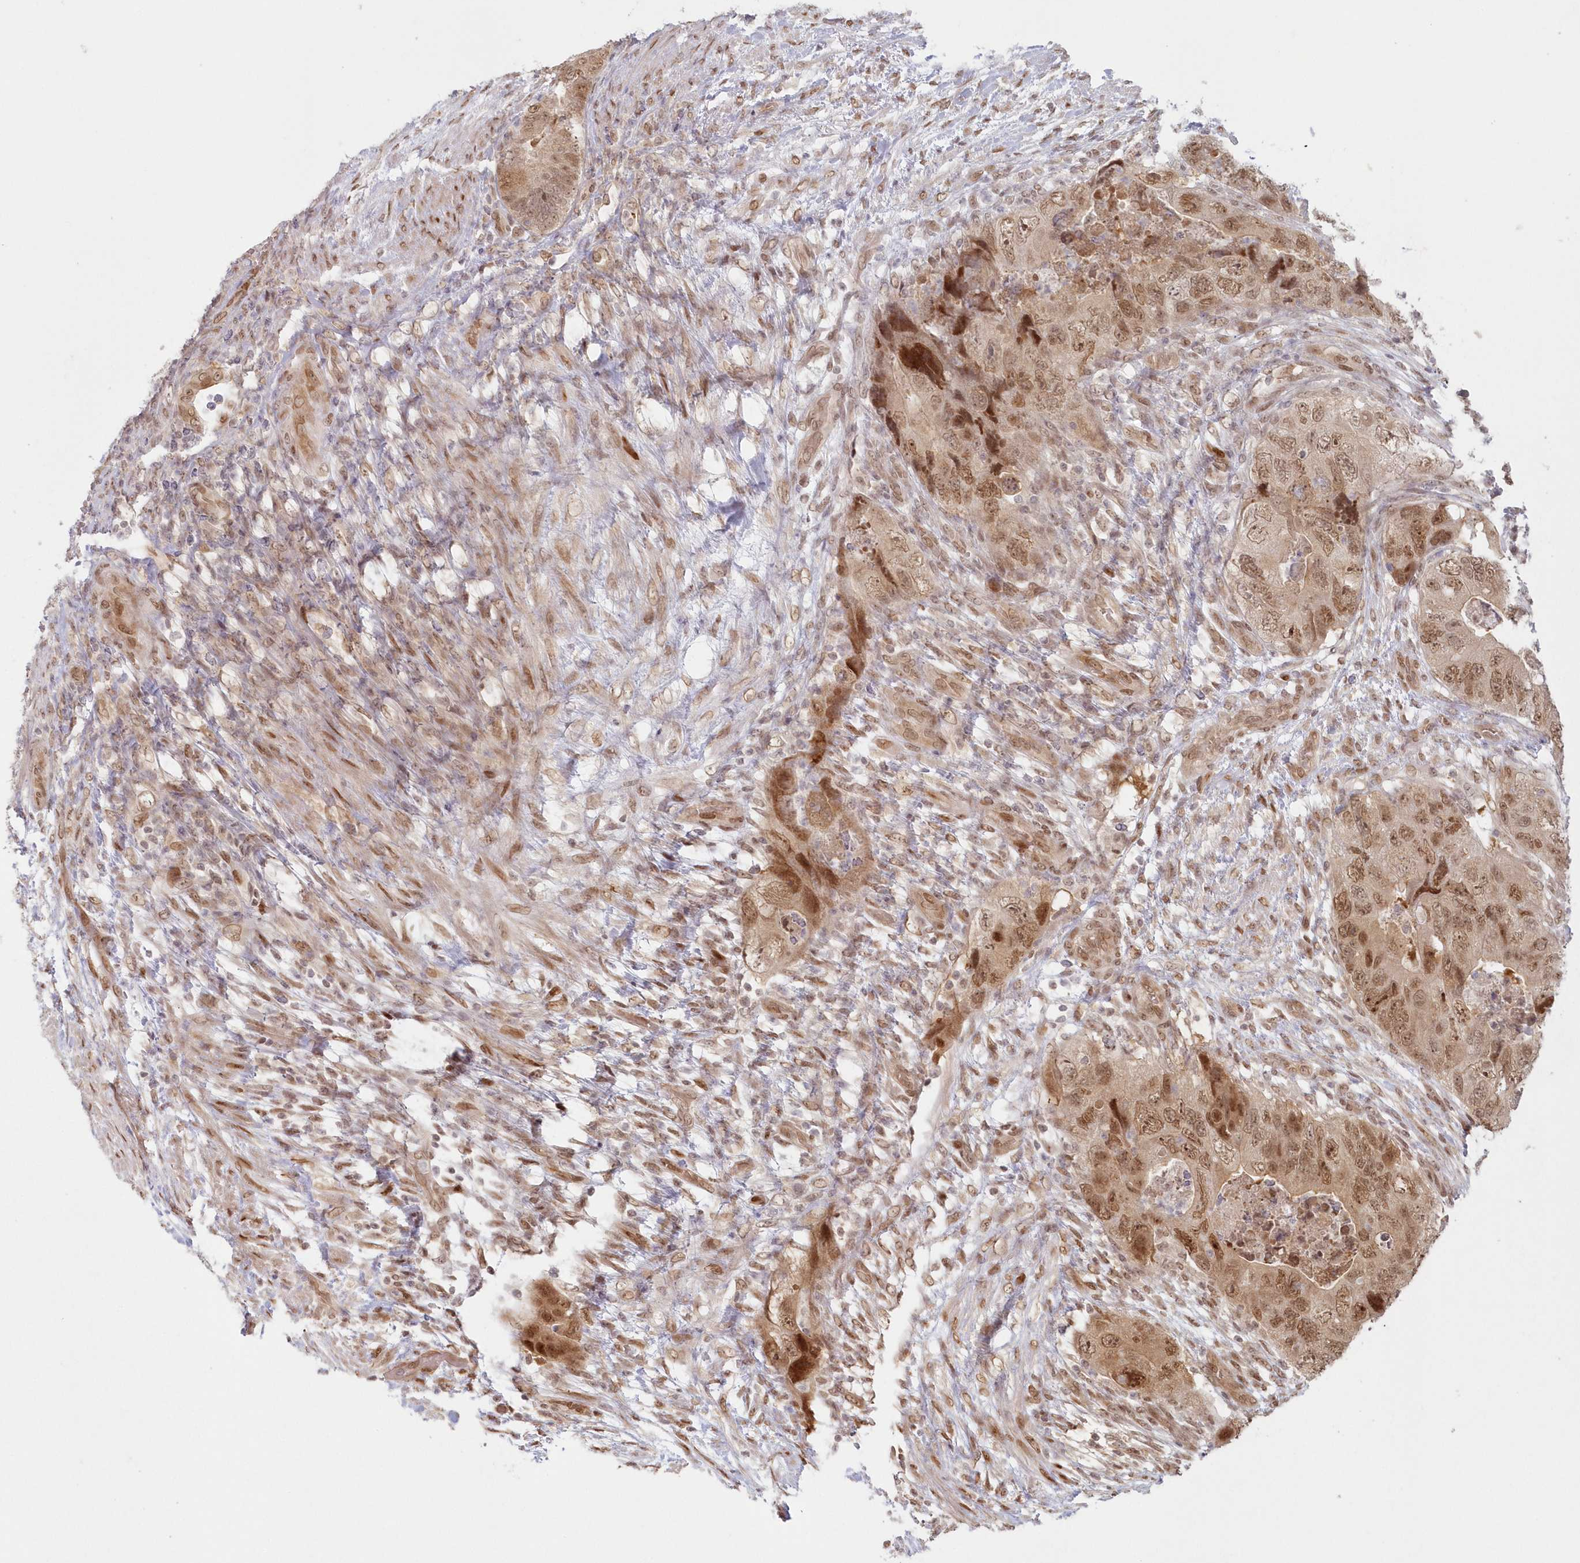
{"staining": {"intensity": "moderate", "quantity": ">75%", "location": "cytoplasmic/membranous,nuclear"}, "tissue": "colorectal cancer", "cell_type": "Tumor cells", "image_type": "cancer", "snomed": [{"axis": "morphology", "description": "Adenocarcinoma, NOS"}, {"axis": "topography", "description": "Rectum"}], "caption": "Colorectal cancer stained with a protein marker reveals moderate staining in tumor cells.", "gene": "TOGARAM2", "patient": {"sex": "male", "age": 63}}